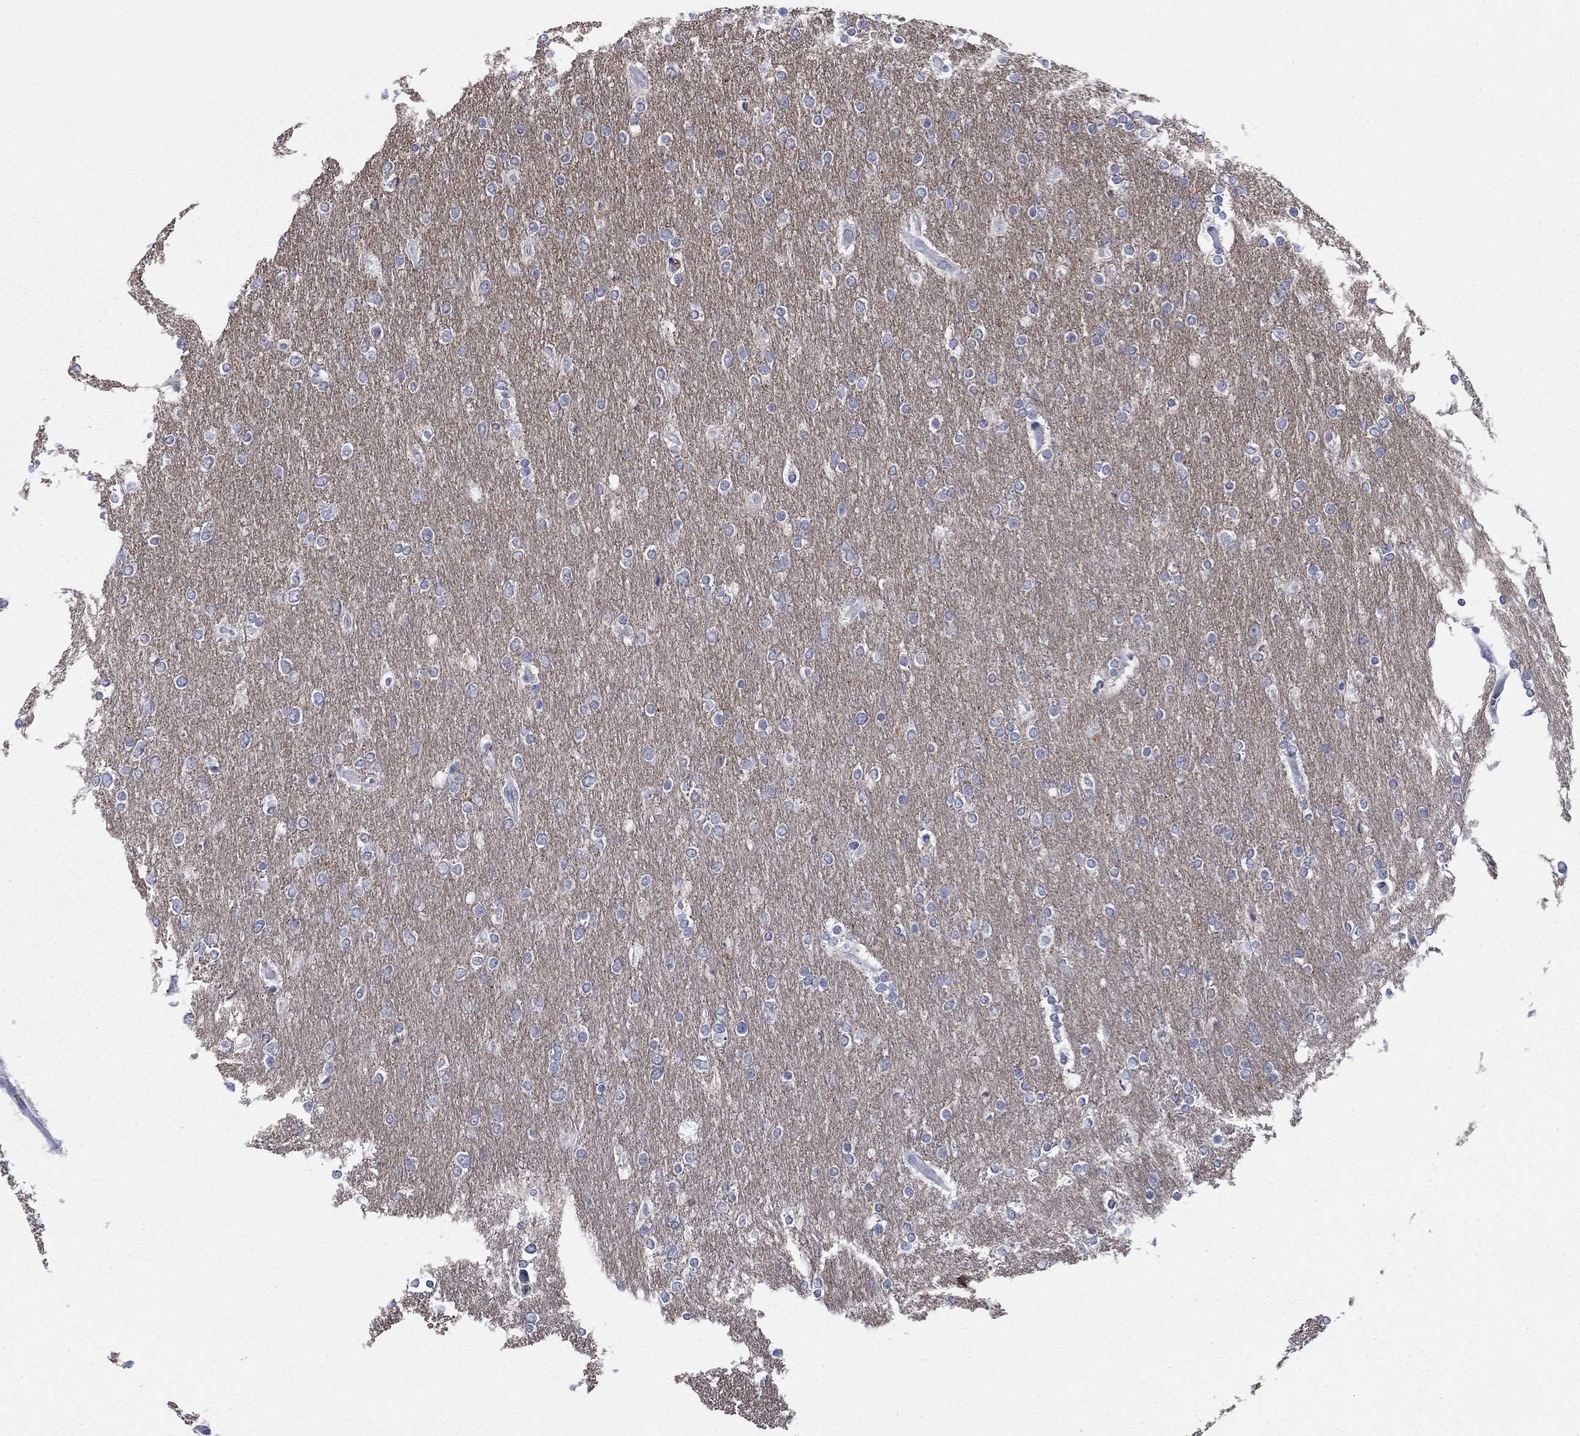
{"staining": {"intensity": "negative", "quantity": "none", "location": "none"}, "tissue": "glioma", "cell_type": "Tumor cells", "image_type": "cancer", "snomed": [{"axis": "morphology", "description": "Glioma, malignant, High grade"}, {"axis": "topography", "description": "Brain"}], "caption": "DAB (3,3'-diaminobenzidine) immunohistochemical staining of human malignant glioma (high-grade) shows no significant staining in tumor cells.", "gene": "ATP6V1G2", "patient": {"sex": "female", "age": 61}}